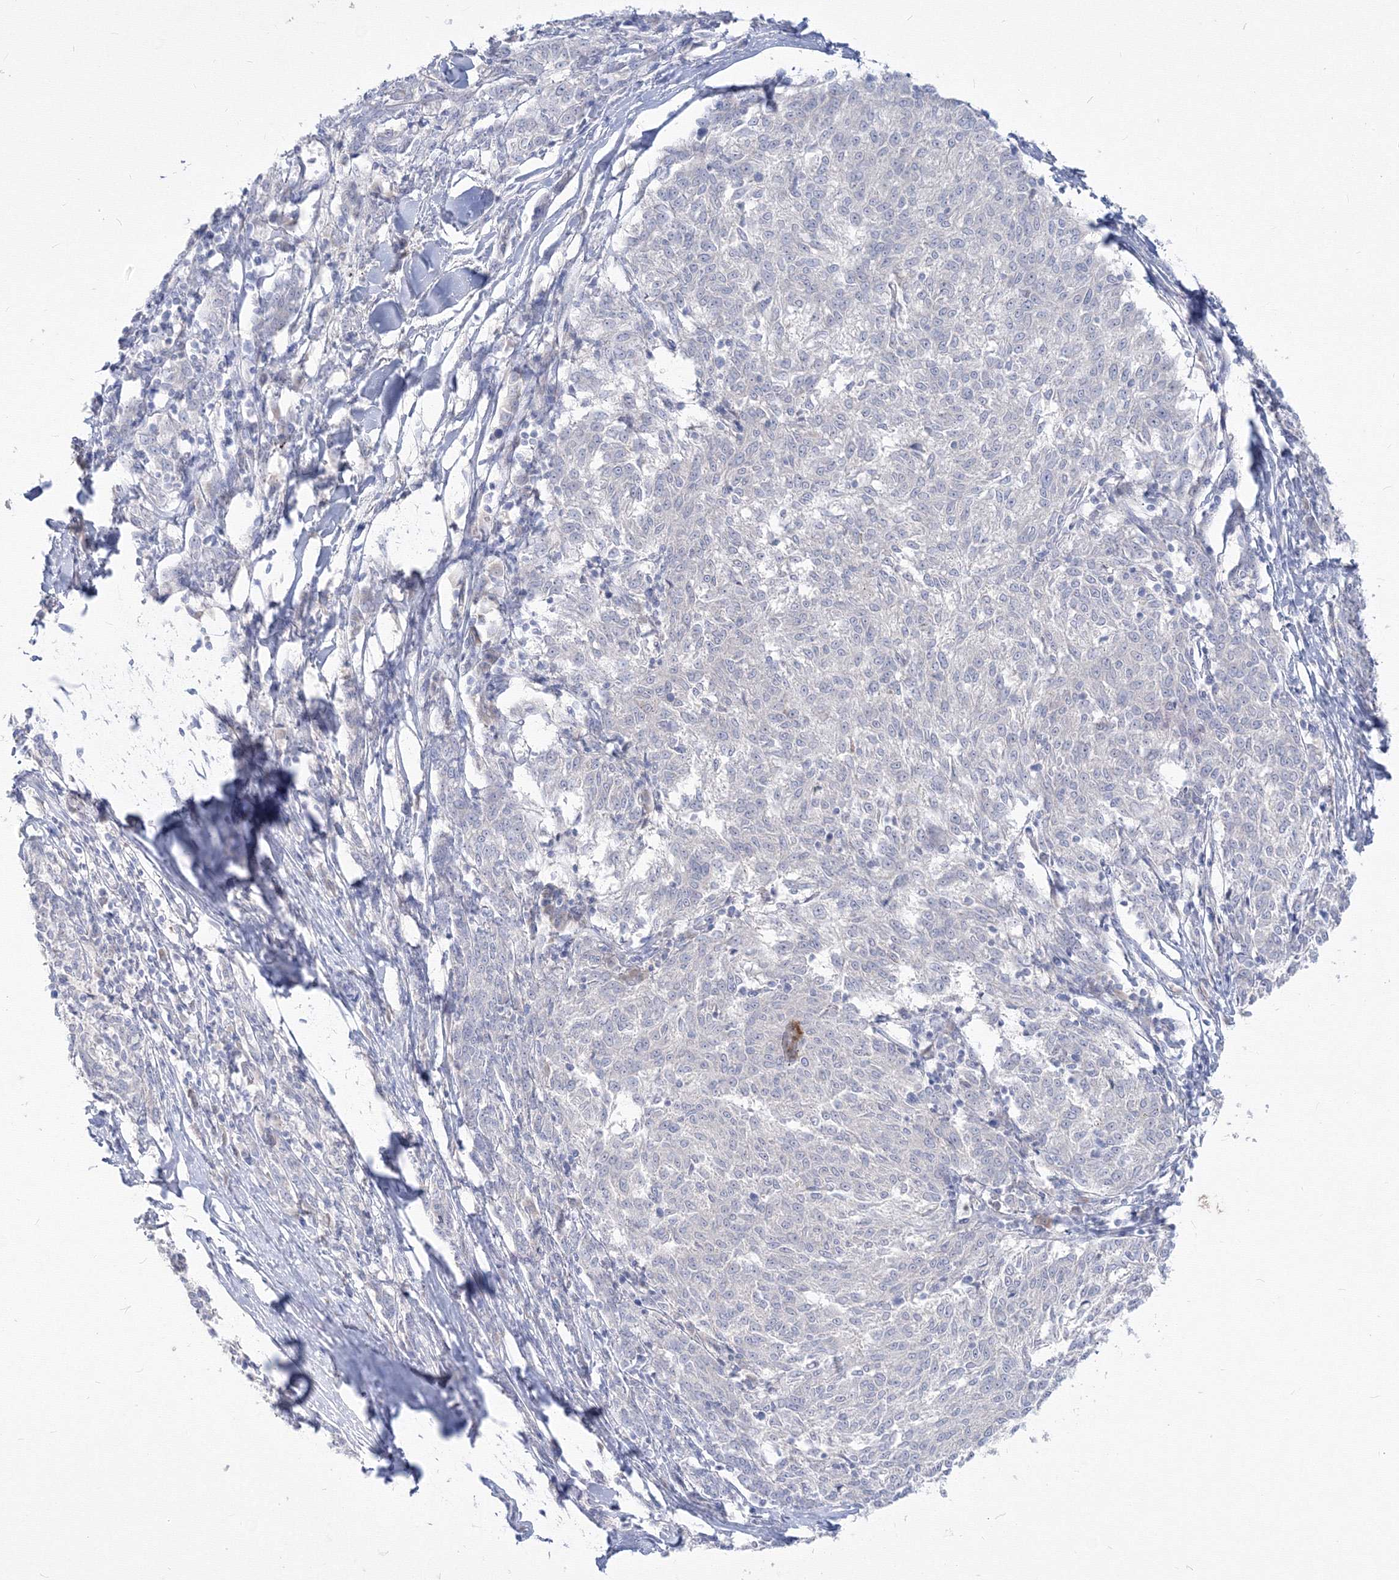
{"staining": {"intensity": "negative", "quantity": "none", "location": "none"}, "tissue": "melanoma", "cell_type": "Tumor cells", "image_type": "cancer", "snomed": [{"axis": "morphology", "description": "Malignant melanoma, NOS"}, {"axis": "topography", "description": "Skin"}], "caption": "Tumor cells are negative for brown protein staining in melanoma. The staining was performed using DAB (3,3'-diaminobenzidine) to visualize the protein expression in brown, while the nuclei were stained in blue with hematoxylin (Magnification: 20x).", "gene": "FBXL8", "patient": {"sex": "female", "age": 72}}